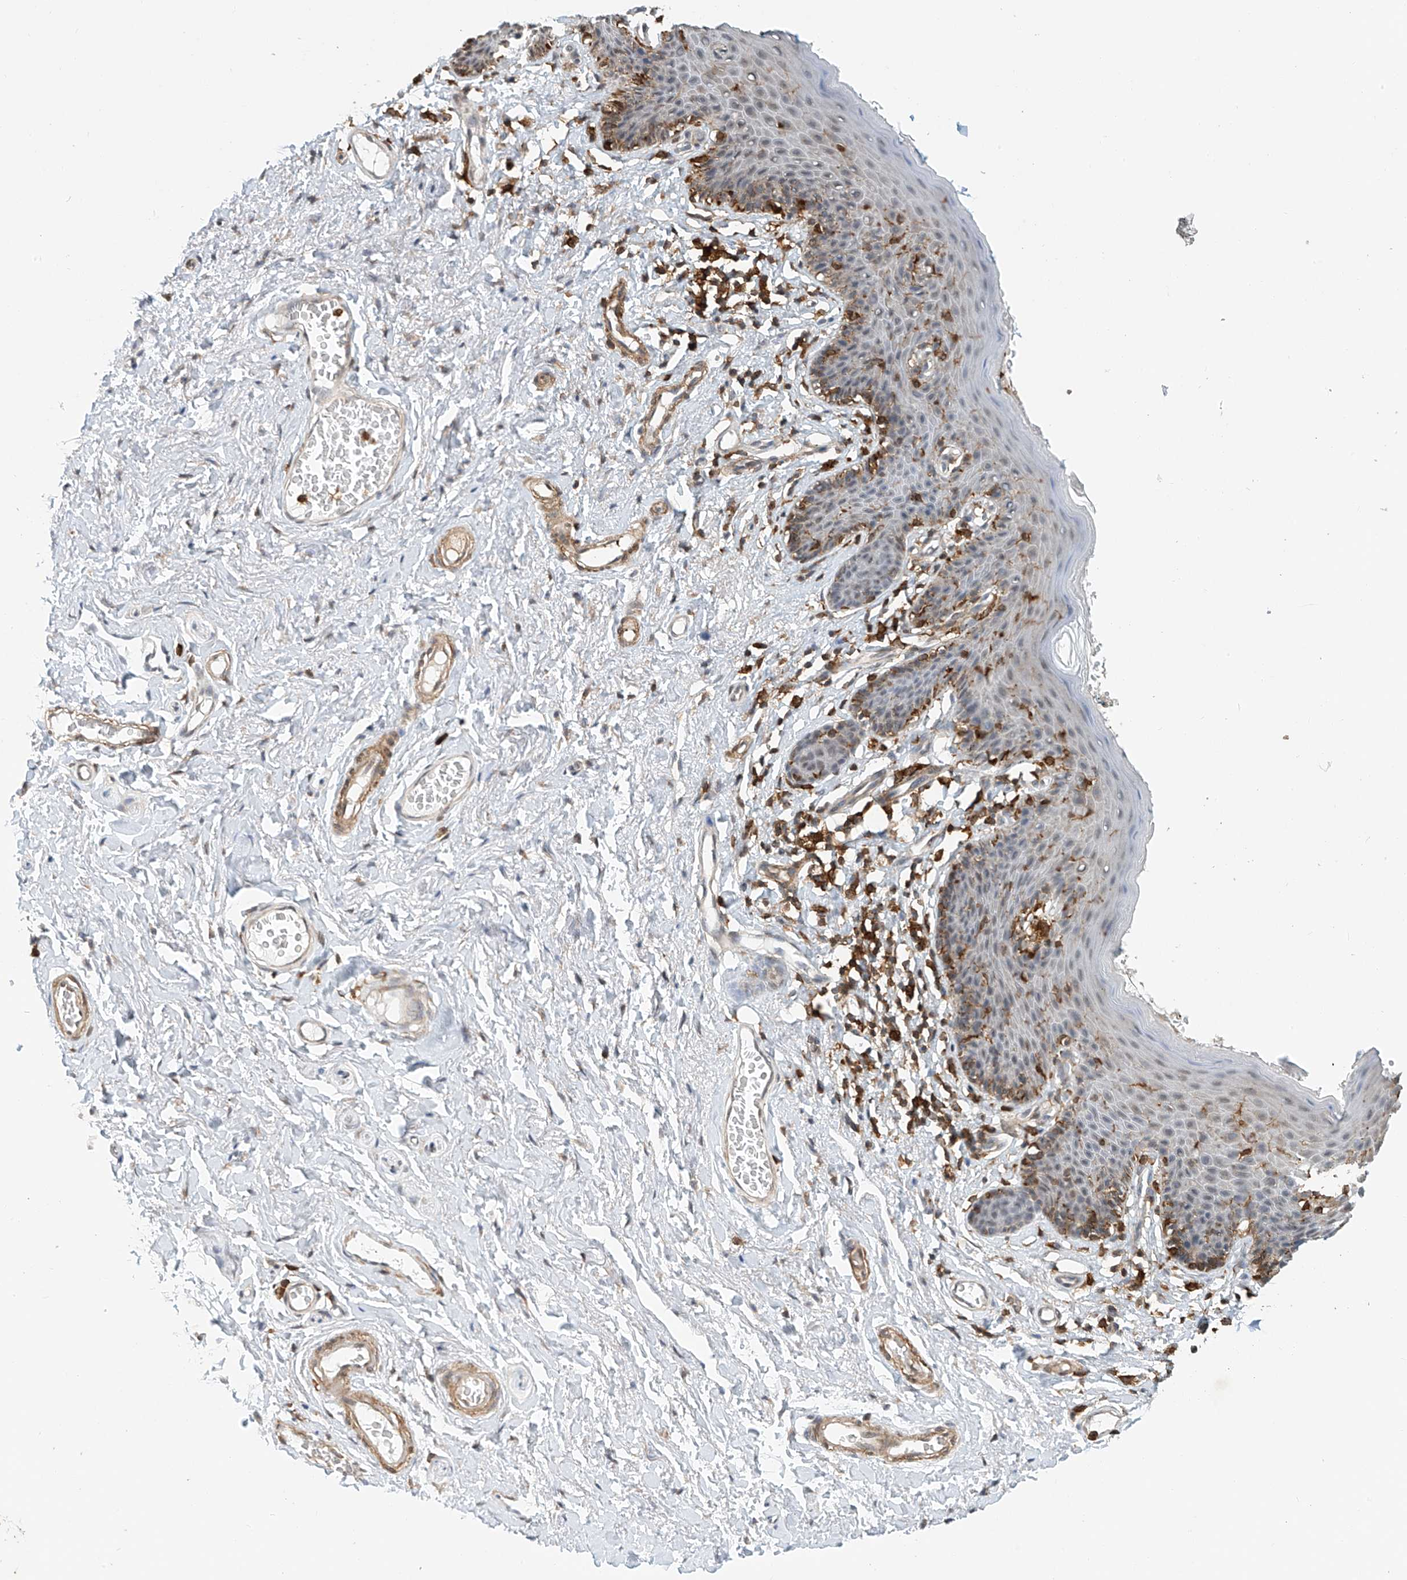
{"staining": {"intensity": "weak", "quantity": "25%-75%", "location": "cytoplasmic/membranous,nuclear"}, "tissue": "skin", "cell_type": "Epidermal cells", "image_type": "normal", "snomed": [{"axis": "morphology", "description": "Normal tissue, NOS"}, {"axis": "topography", "description": "Vulva"}], "caption": "Immunohistochemistry image of normal skin: skin stained using immunohistochemistry (IHC) reveals low levels of weak protein expression localized specifically in the cytoplasmic/membranous,nuclear of epidermal cells, appearing as a cytoplasmic/membranous,nuclear brown color.", "gene": "MICAL1", "patient": {"sex": "female", "age": 66}}